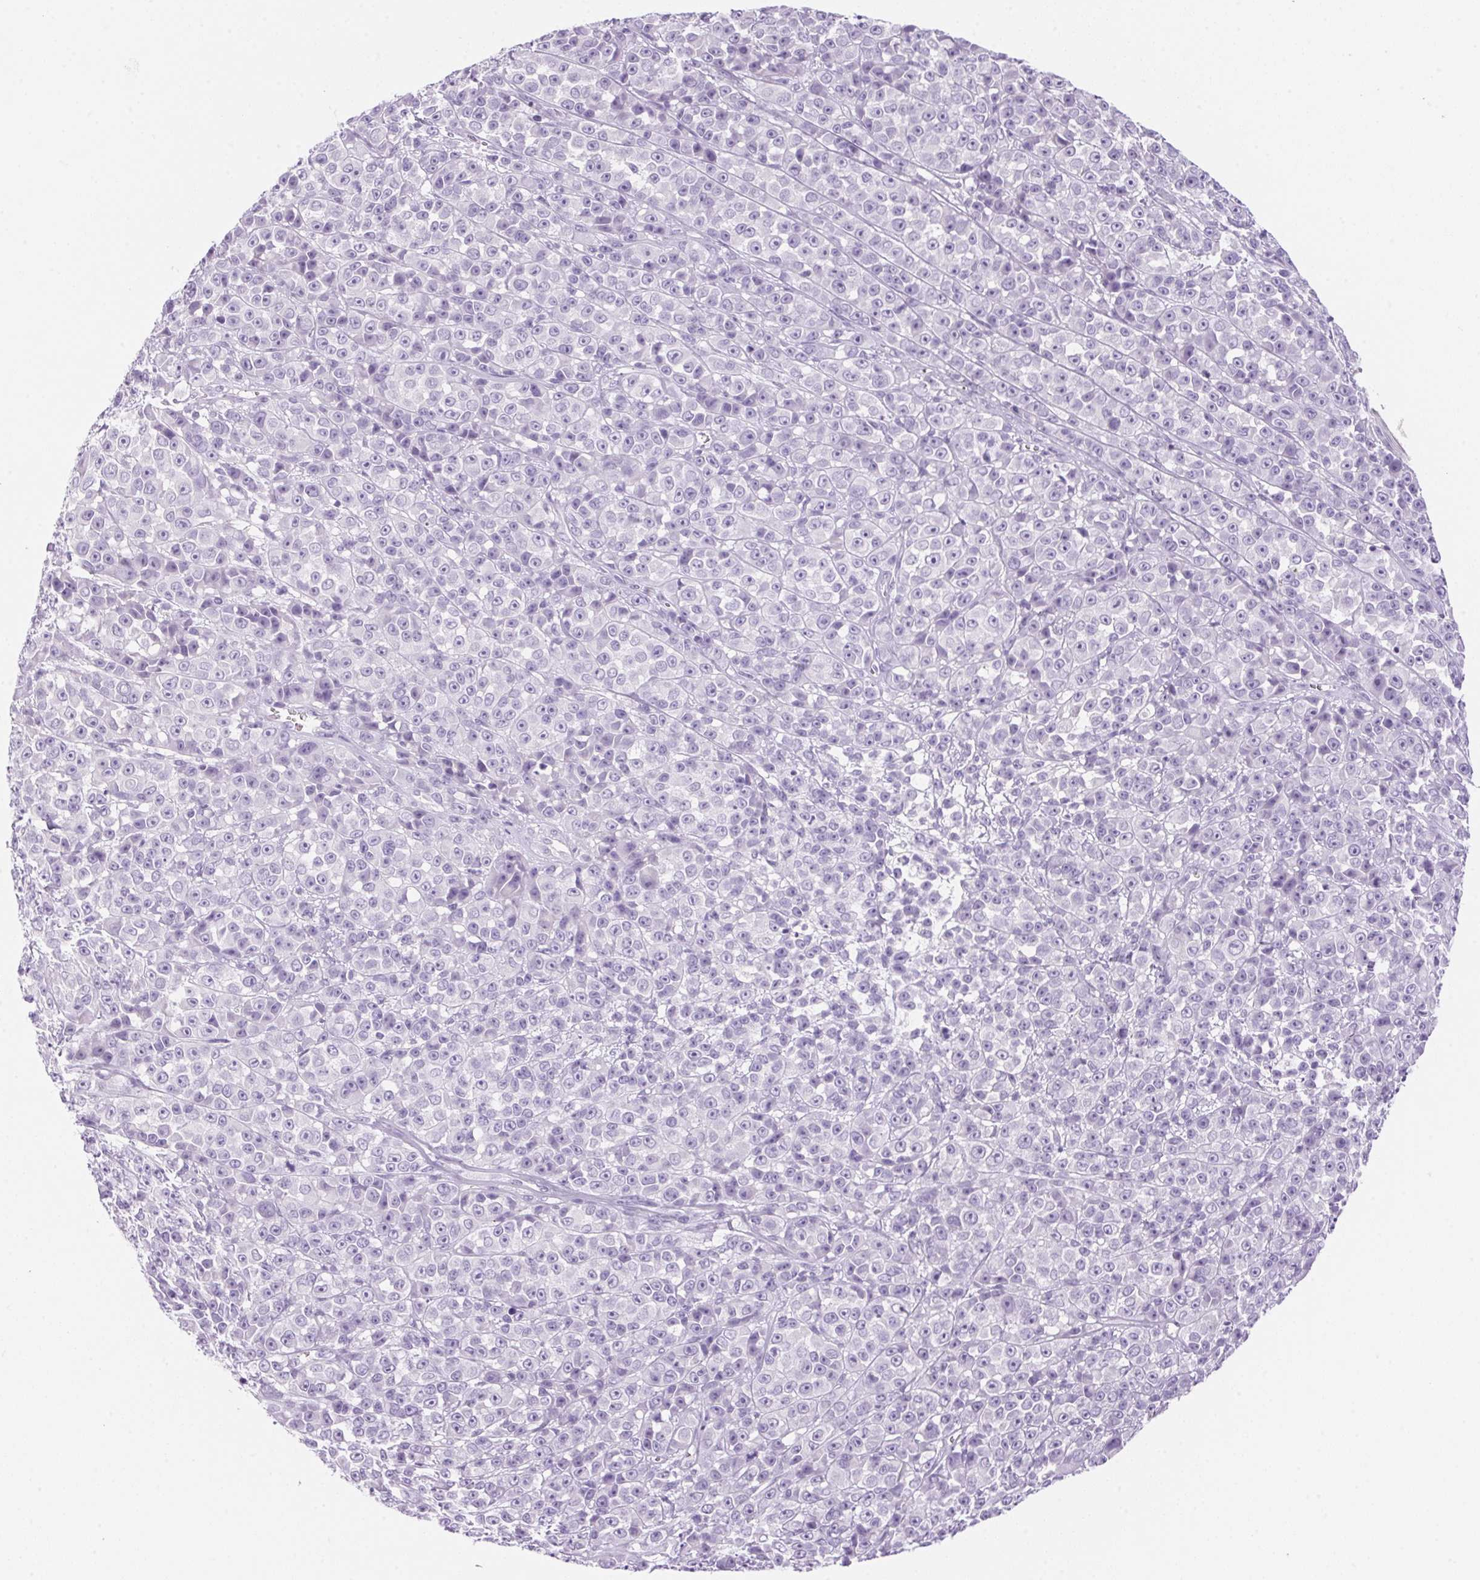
{"staining": {"intensity": "negative", "quantity": "none", "location": "none"}, "tissue": "melanoma", "cell_type": "Tumor cells", "image_type": "cancer", "snomed": [{"axis": "morphology", "description": "Malignant melanoma, NOS"}, {"axis": "topography", "description": "Skin"}, {"axis": "topography", "description": "Skin of back"}], "caption": "Immunohistochemistry (IHC) image of human melanoma stained for a protein (brown), which exhibits no expression in tumor cells.", "gene": "DHCR24", "patient": {"sex": "male", "age": 91}}